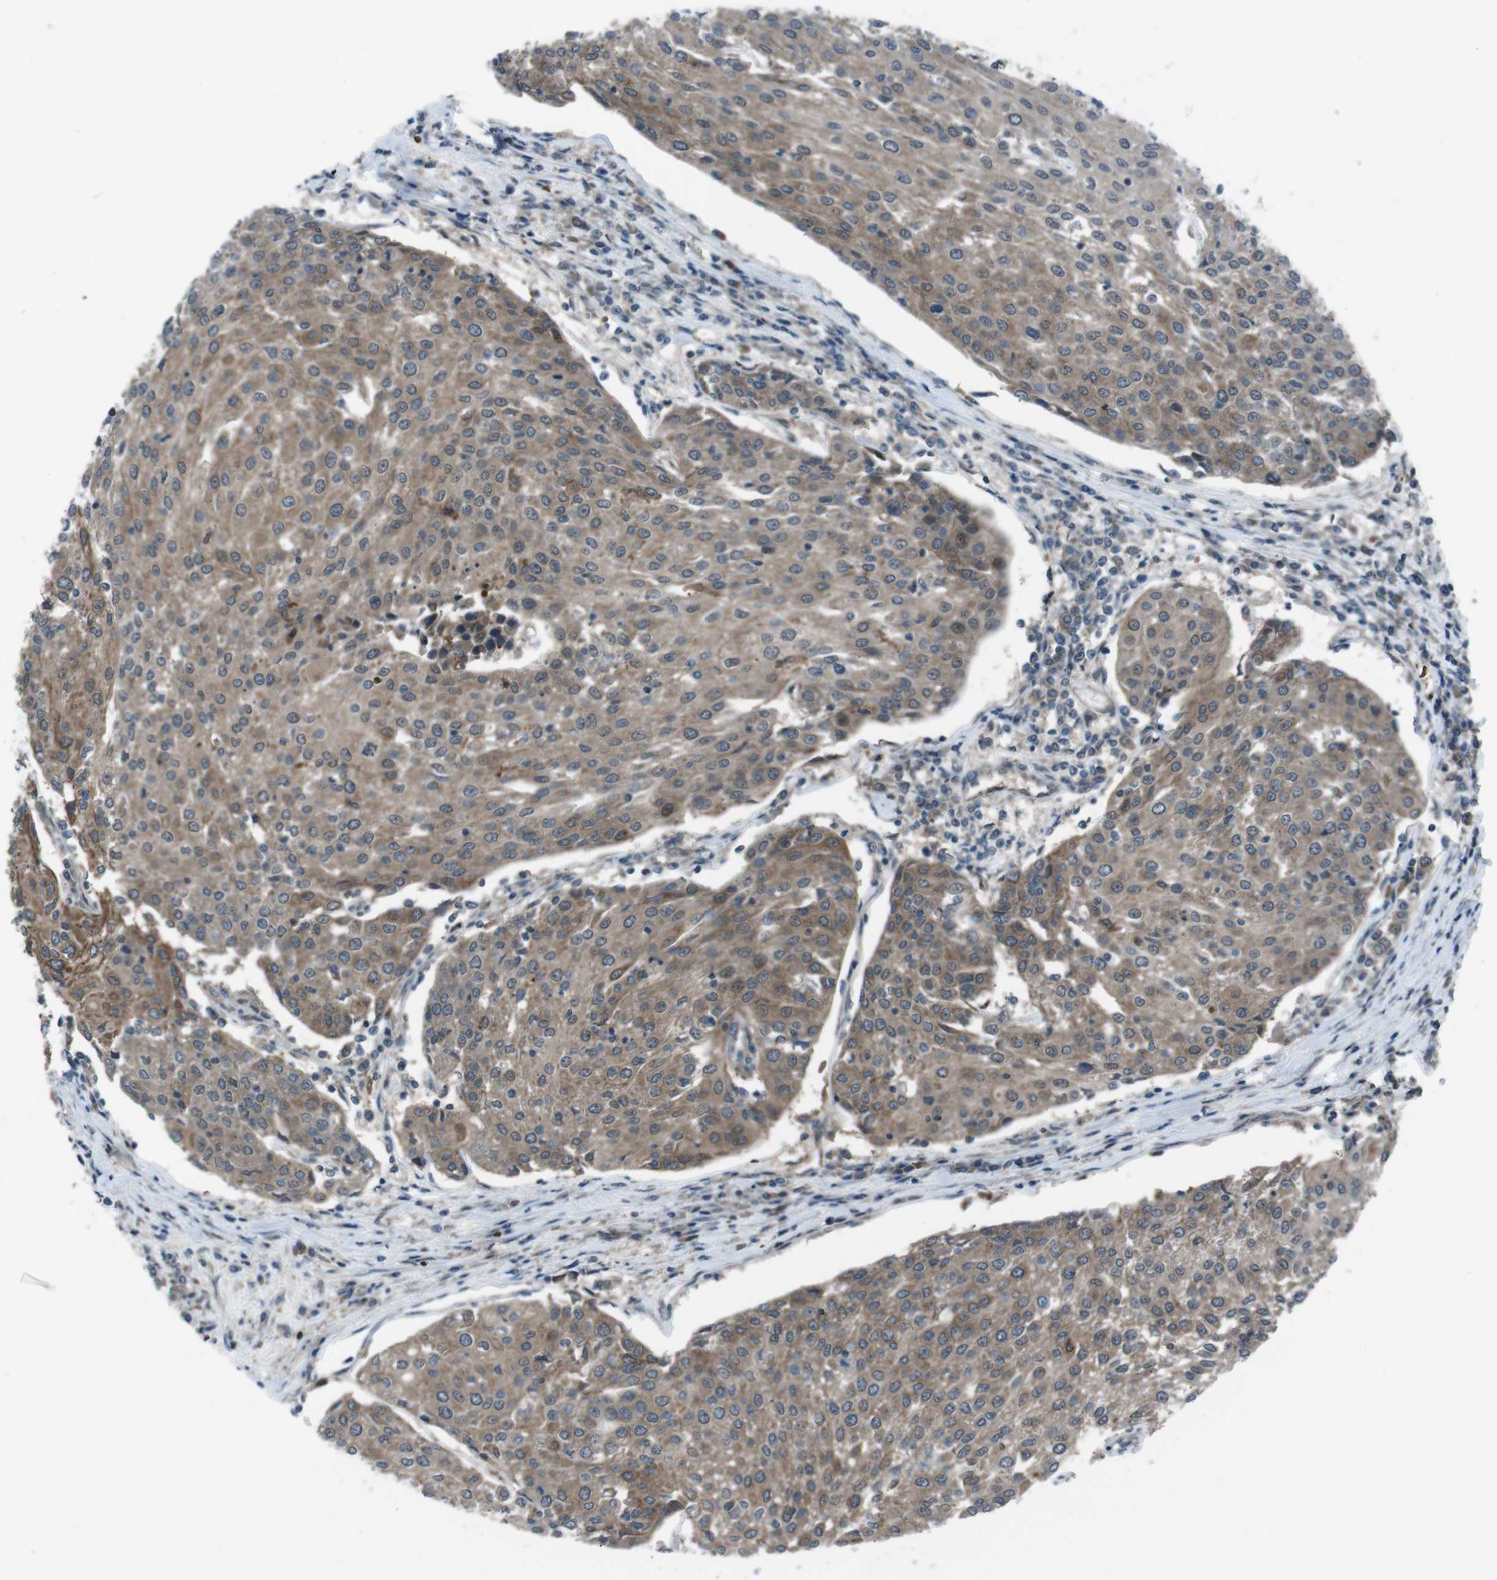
{"staining": {"intensity": "moderate", "quantity": ">75%", "location": "cytoplasmic/membranous"}, "tissue": "urothelial cancer", "cell_type": "Tumor cells", "image_type": "cancer", "snomed": [{"axis": "morphology", "description": "Urothelial carcinoma, High grade"}, {"axis": "topography", "description": "Urinary bladder"}], "caption": "Immunohistochemistry (IHC) (DAB (3,3'-diaminobenzidine)) staining of human urothelial carcinoma (high-grade) displays moderate cytoplasmic/membranous protein expression in approximately >75% of tumor cells.", "gene": "SLC27A4", "patient": {"sex": "female", "age": 85}}